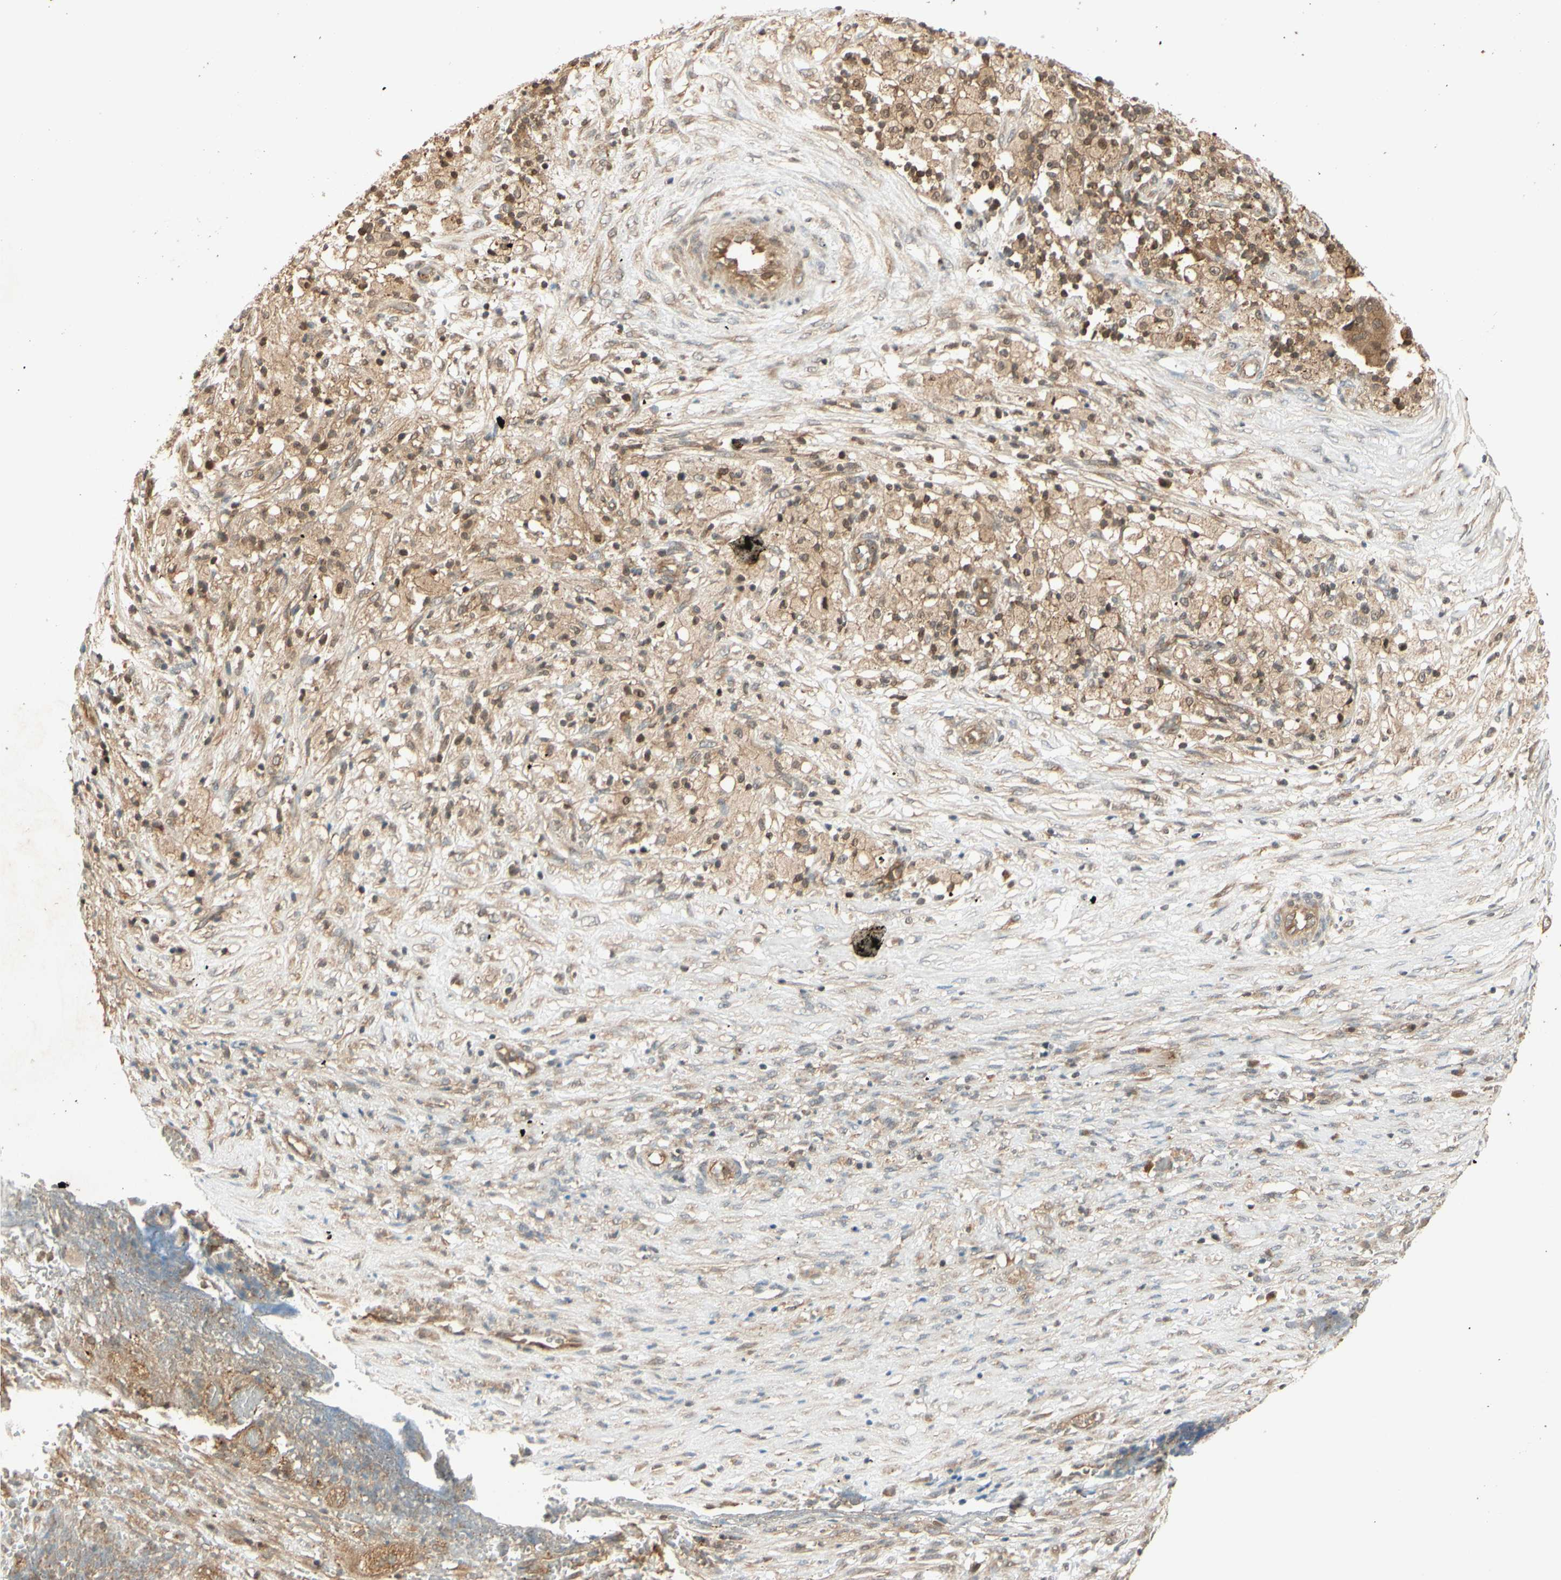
{"staining": {"intensity": "moderate", "quantity": ">75%", "location": "cytoplasmic/membranous"}, "tissue": "ovarian cancer", "cell_type": "Tumor cells", "image_type": "cancer", "snomed": [{"axis": "morphology", "description": "Carcinoma, endometroid"}, {"axis": "topography", "description": "Ovary"}], "caption": "Brown immunohistochemical staining in ovarian cancer shows moderate cytoplasmic/membranous staining in about >75% of tumor cells. Using DAB (3,3'-diaminobenzidine) (brown) and hematoxylin (blue) stains, captured at high magnification using brightfield microscopy.", "gene": "EPHA8", "patient": {"sex": "female", "age": 42}}